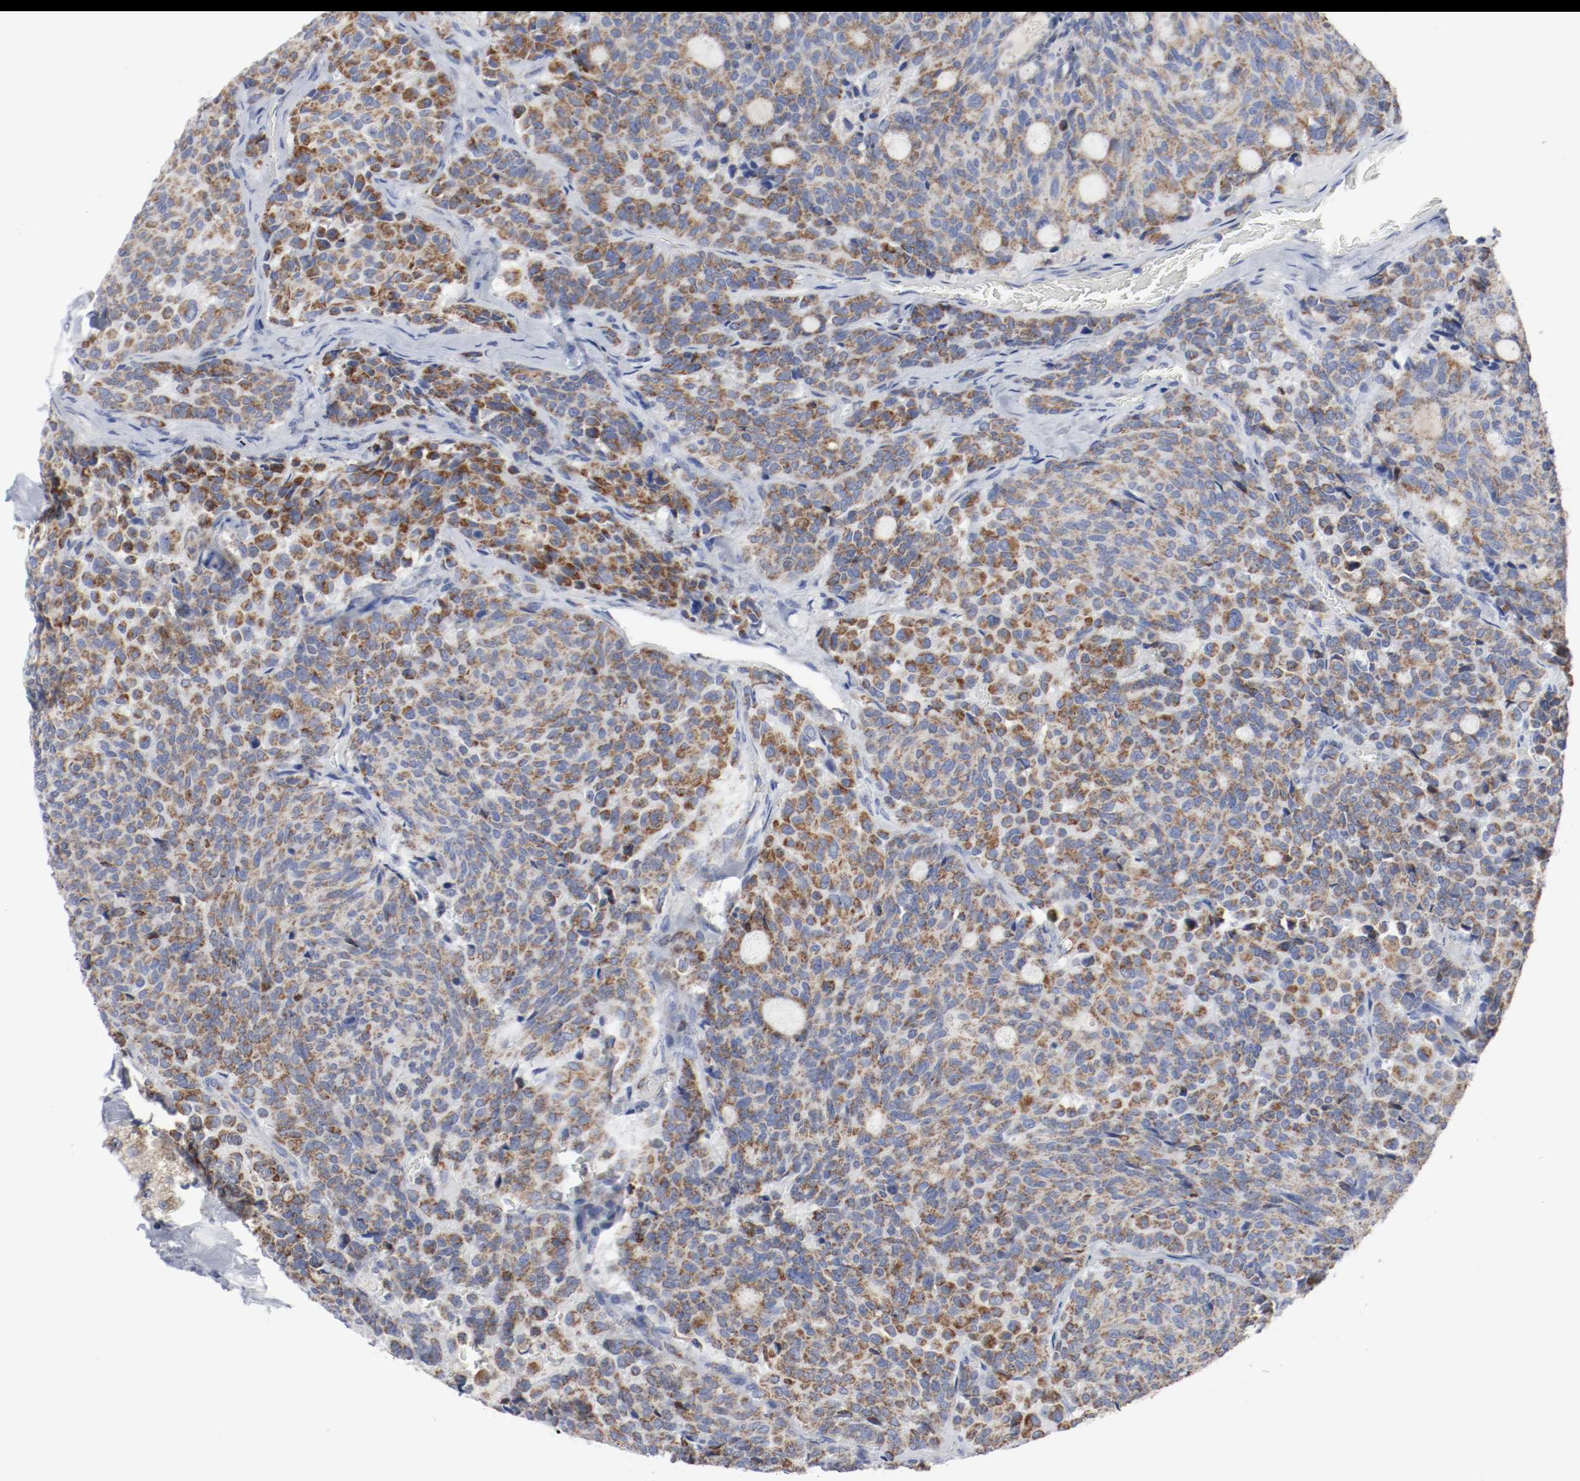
{"staining": {"intensity": "moderate", "quantity": ">75%", "location": "cytoplasmic/membranous"}, "tissue": "carcinoid", "cell_type": "Tumor cells", "image_type": "cancer", "snomed": [{"axis": "morphology", "description": "Carcinoid, malignant, NOS"}, {"axis": "topography", "description": "Pancreas"}], "caption": "A photomicrograph of carcinoid stained for a protein displays moderate cytoplasmic/membranous brown staining in tumor cells.", "gene": "AFG3L2", "patient": {"sex": "female", "age": 54}}